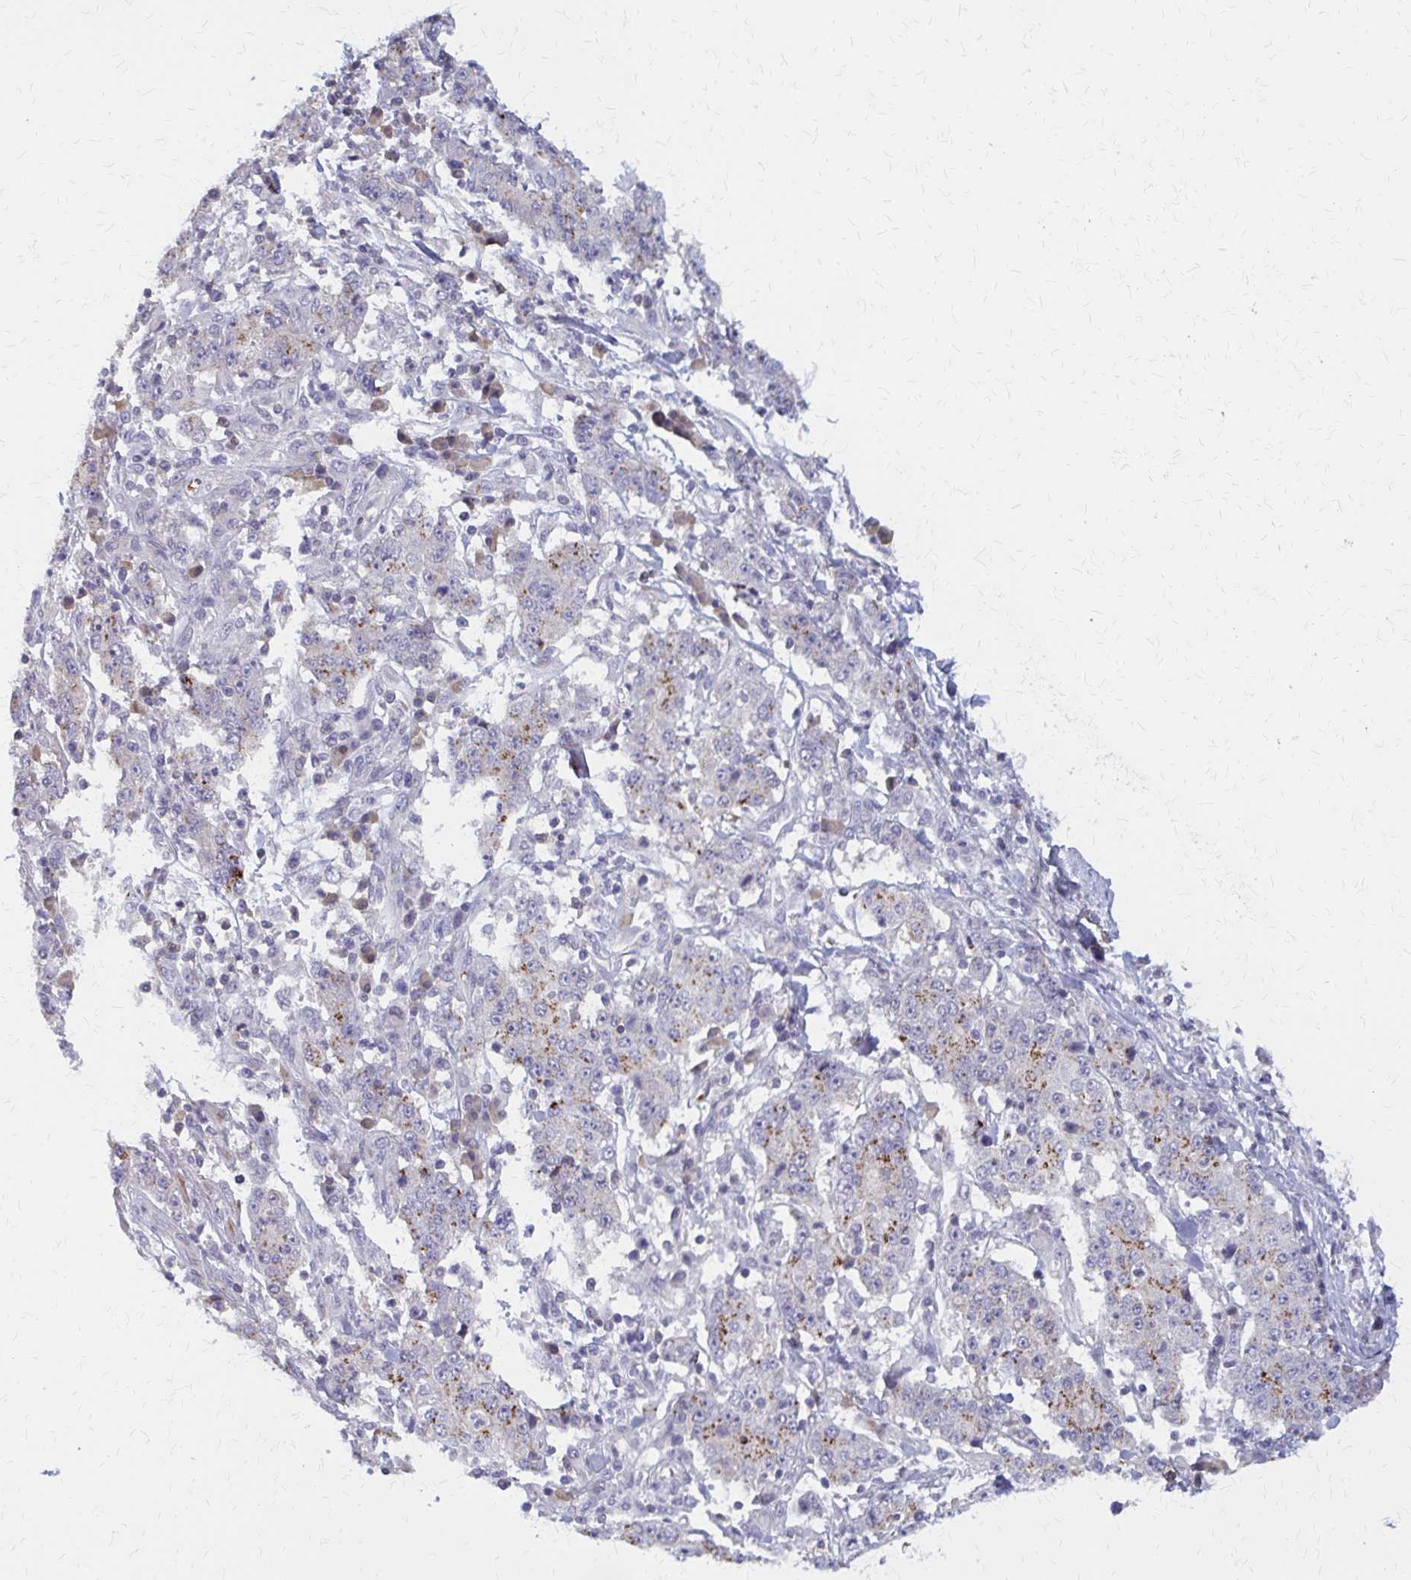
{"staining": {"intensity": "moderate", "quantity": "25%-75%", "location": "cytoplasmic/membranous"}, "tissue": "stomach cancer", "cell_type": "Tumor cells", "image_type": "cancer", "snomed": [{"axis": "morphology", "description": "Normal tissue, NOS"}, {"axis": "morphology", "description": "Adenocarcinoma, NOS"}, {"axis": "topography", "description": "Stomach, upper"}, {"axis": "topography", "description": "Stomach"}], "caption": "IHC micrograph of neoplastic tissue: adenocarcinoma (stomach) stained using immunohistochemistry (IHC) demonstrates medium levels of moderate protein expression localized specifically in the cytoplasmic/membranous of tumor cells, appearing as a cytoplasmic/membranous brown color.", "gene": "IFI44L", "patient": {"sex": "male", "age": 59}}